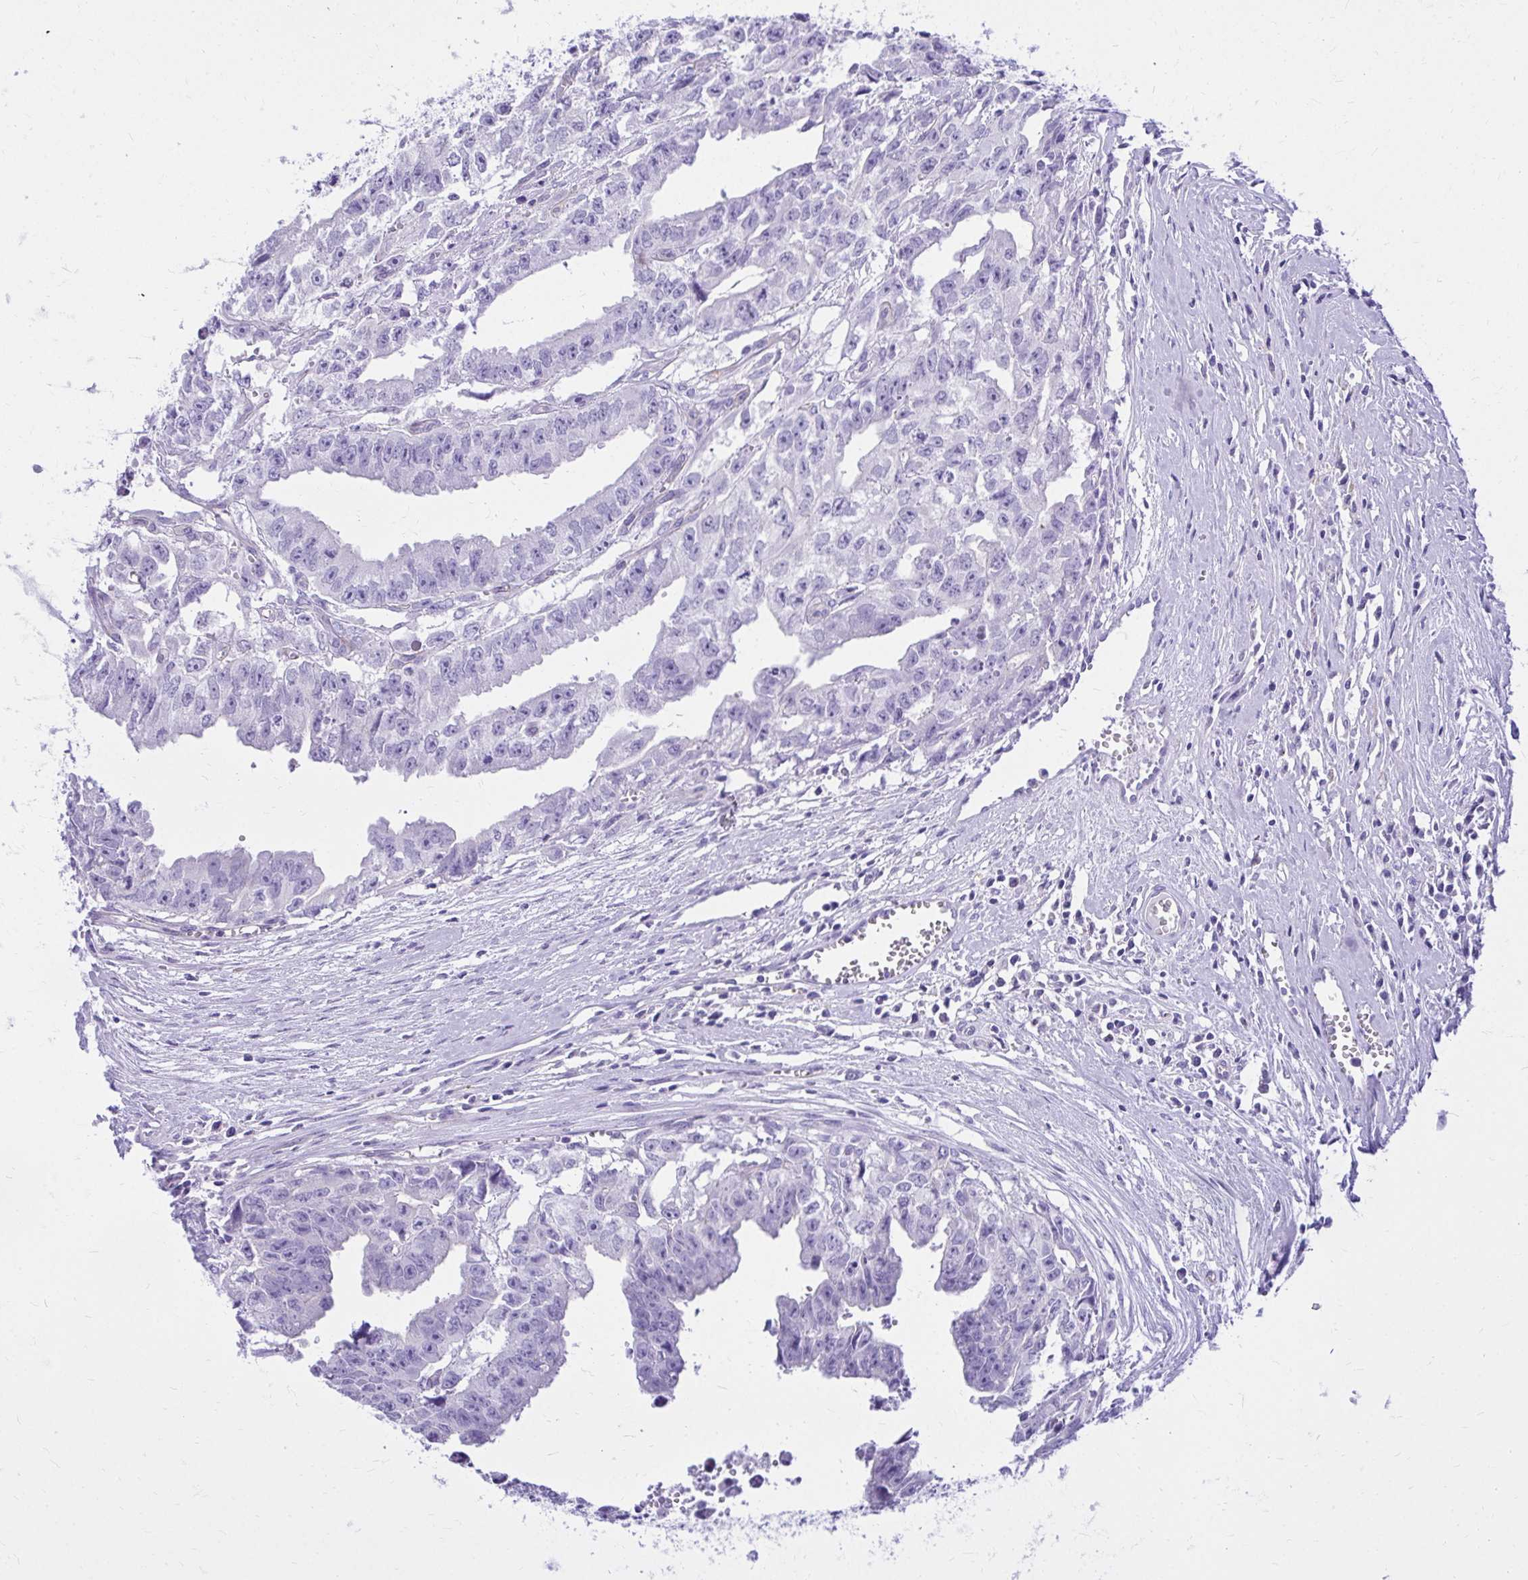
{"staining": {"intensity": "negative", "quantity": "none", "location": "none"}, "tissue": "testis cancer", "cell_type": "Tumor cells", "image_type": "cancer", "snomed": [{"axis": "morphology", "description": "Carcinoma, Embryonal, NOS"}, {"axis": "morphology", "description": "Teratoma, malignant, NOS"}, {"axis": "topography", "description": "Testis"}], "caption": "Tumor cells show no significant protein positivity in testis cancer.", "gene": "PELI3", "patient": {"sex": "male", "age": 24}}